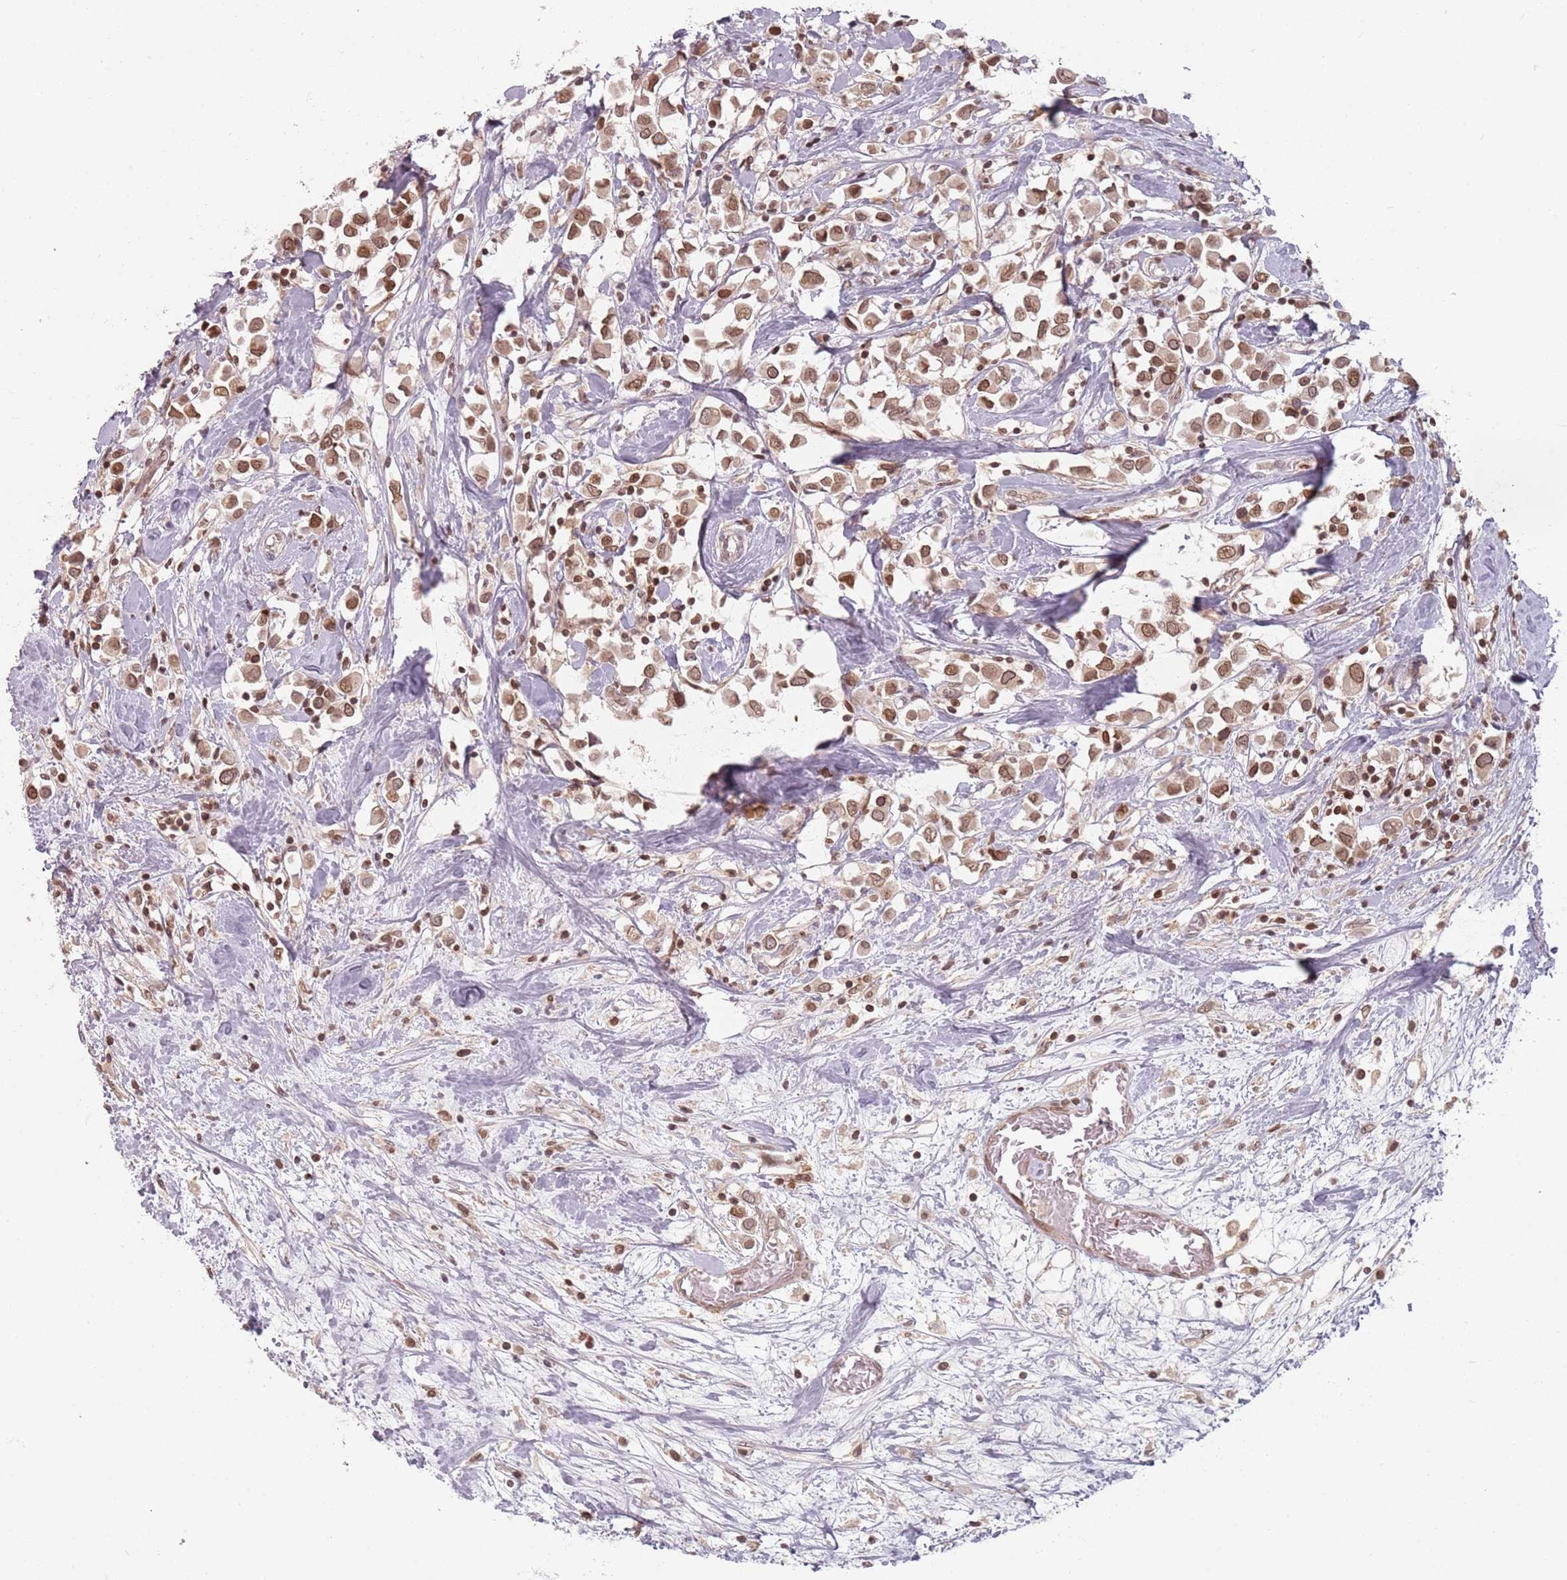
{"staining": {"intensity": "moderate", "quantity": ">75%", "location": "cytoplasmic/membranous,nuclear"}, "tissue": "breast cancer", "cell_type": "Tumor cells", "image_type": "cancer", "snomed": [{"axis": "morphology", "description": "Duct carcinoma"}, {"axis": "topography", "description": "Breast"}], "caption": "Immunohistochemical staining of breast cancer shows moderate cytoplasmic/membranous and nuclear protein expression in about >75% of tumor cells.", "gene": "NUP50", "patient": {"sex": "female", "age": 61}}